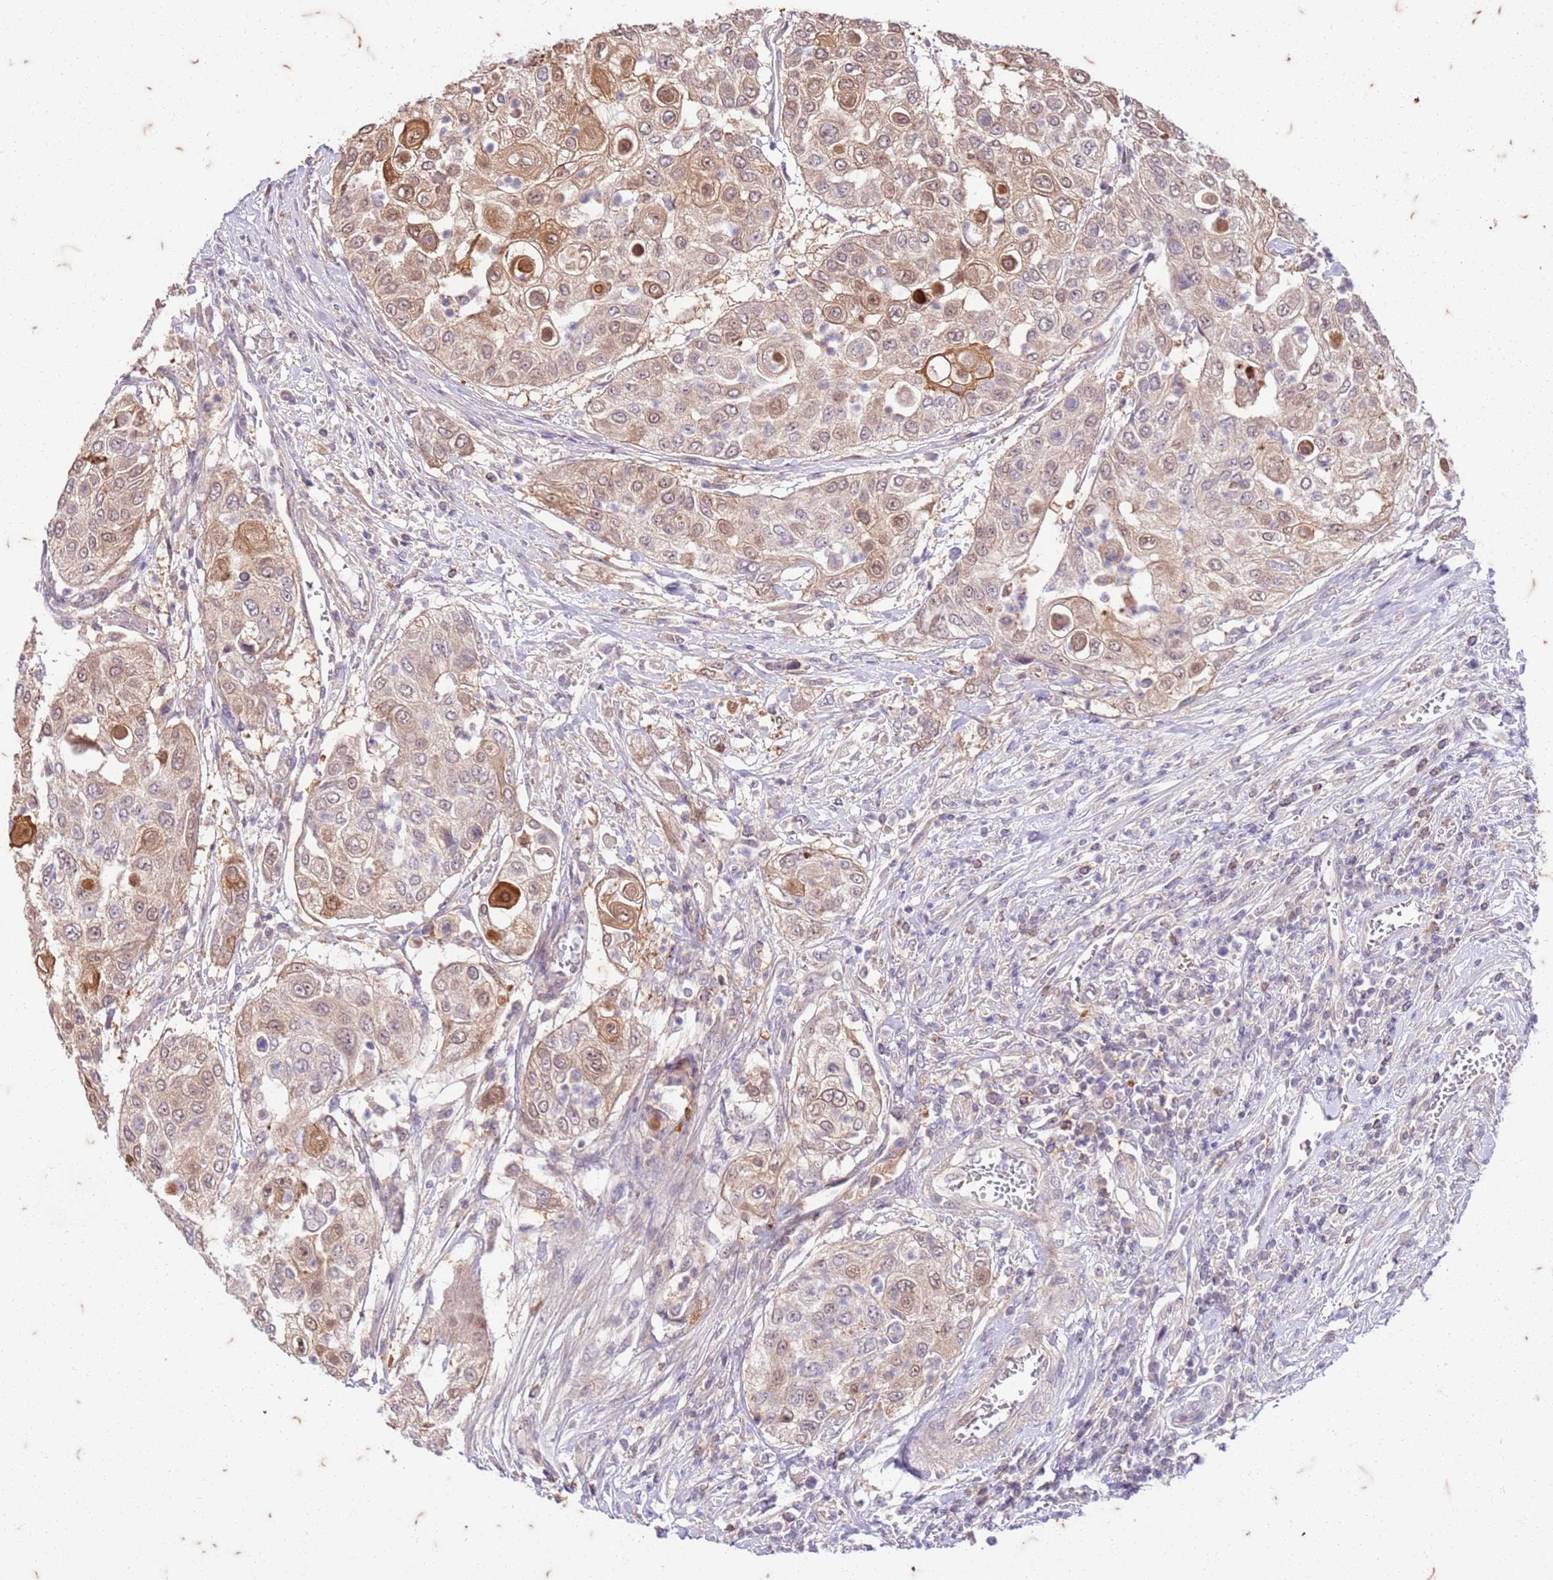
{"staining": {"intensity": "moderate", "quantity": ">75%", "location": "cytoplasmic/membranous"}, "tissue": "urothelial cancer", "cell_type": "Tumor cells", "image_type": "cancer", "snomed": [{"axis": "morphology", "description": "Urothelial carcinoma, High grade"}, {"axis": "topography", "description": "Urinary bladder"}], "caption": "High-grade urothelial carcinoma stained for a protein exhibits moderate cytoplasmic/membranous positivity in tumor cells.", "gene": "RAPGEF3", "patient": {"sex": "female", "age": 79}}